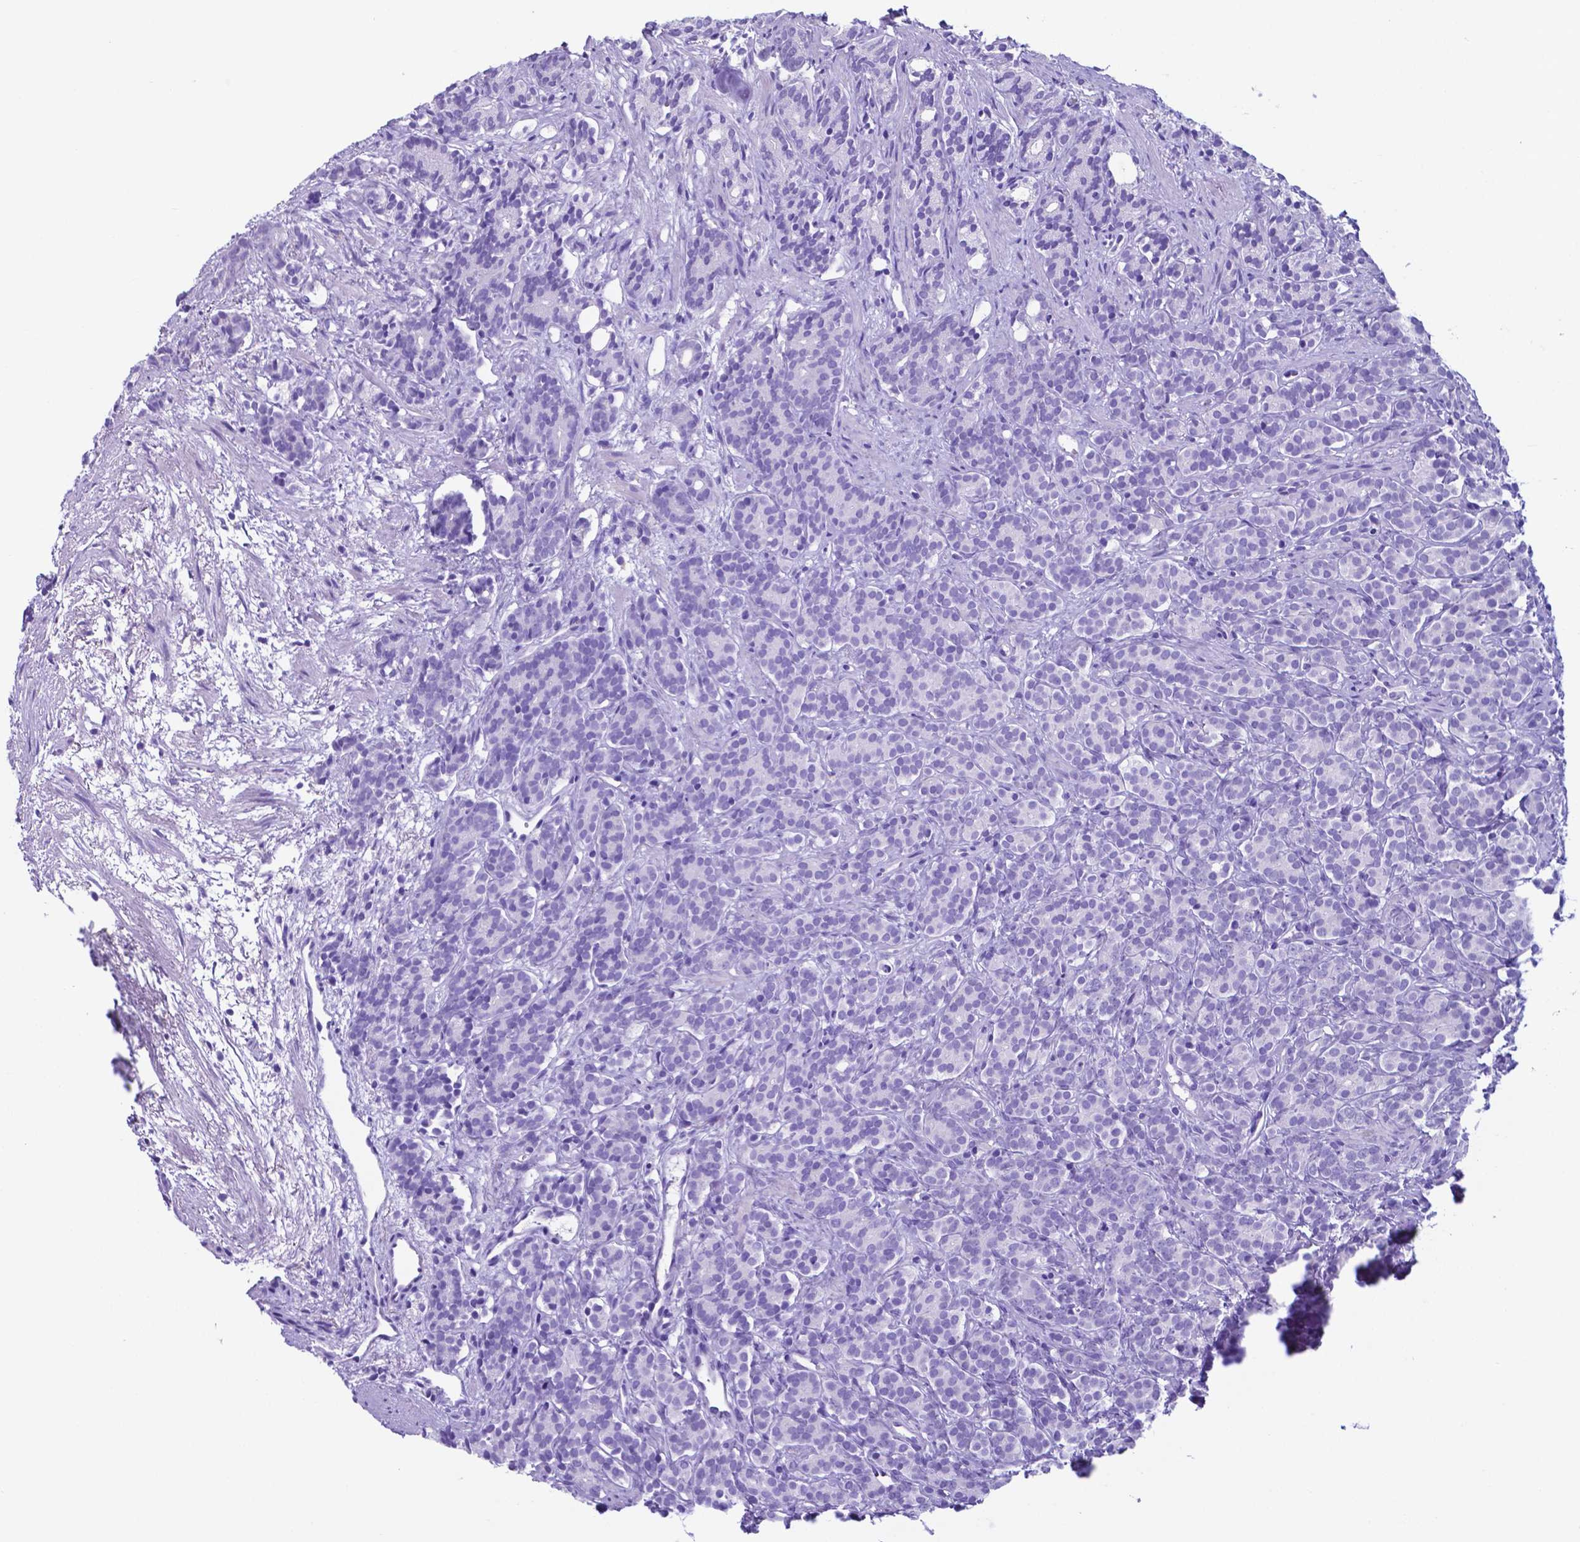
{"staining": {"intensity": "negative", "quantity": "none", "location": "none"}, "tissue": "prostate cancer", "cell_type": "Tumor cells", "image_type": "cancer", "snomed": [{"axis": "morphology", "description": "Adenocarcinoma, High grade"}, {"axis": "topography", "description": "Prostate"}], "caption": "Image shows no protein expression in tumor cells of high-grade adenocarcinoma (prostate) tissue. (DAB IHC, high magnification).", "gene": "DNAAF8", "patient": {"sex": "male", "age": 84}}